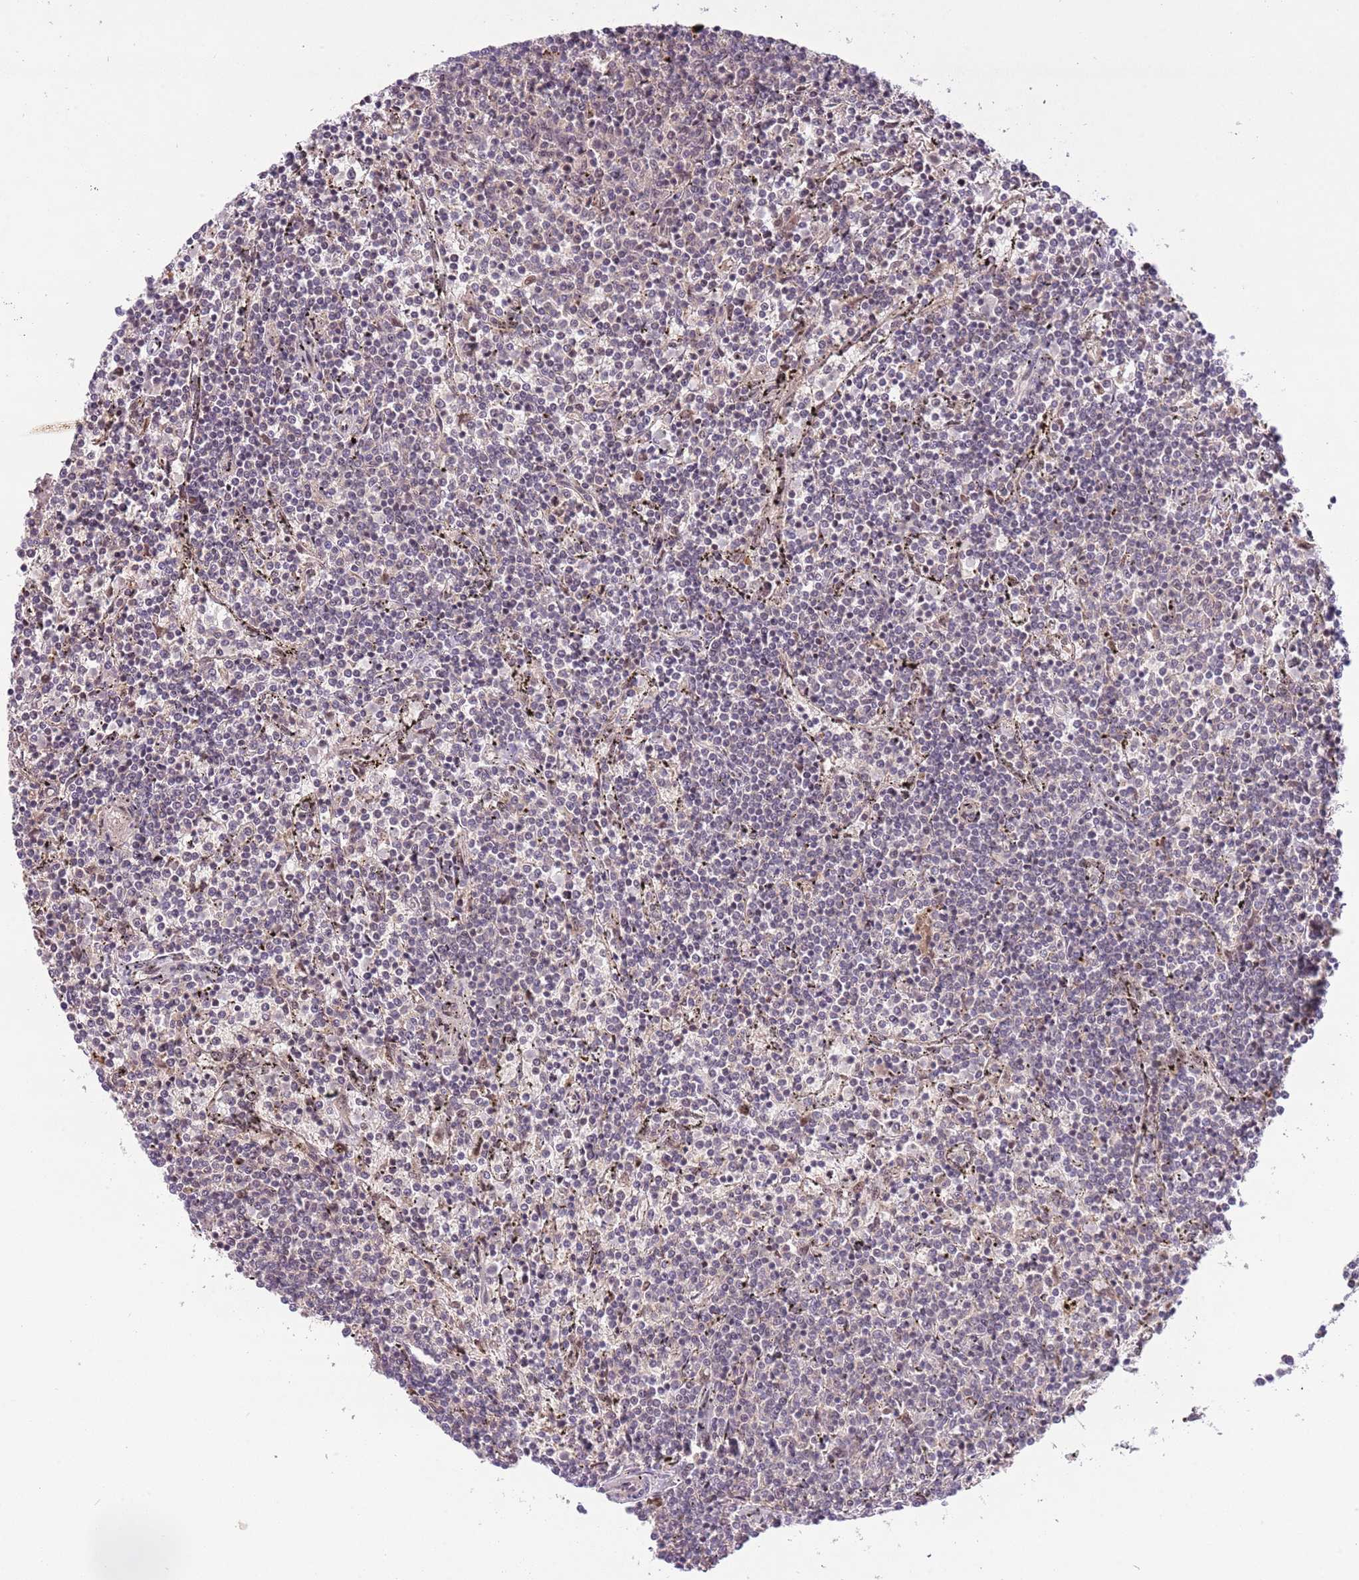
{"staining": {"intensity": "negative", "quantity": "none", "location": "none"}, "tissue": "lymphoma", "cell_type": "Tumor cells", "image_type": "cancer", "snomed": [{"axis": "morphology", "description": "Malignant lymphoma, non-Hodgkin's type, Low grade"}, {"axis": "topography", "description": "Spleen"}], "caption": "The histopathology image exhibits no staining of tumor cells in lymphoma.", "gene": "TRIM27", "patient": {"sex": "female", "age": 50}}